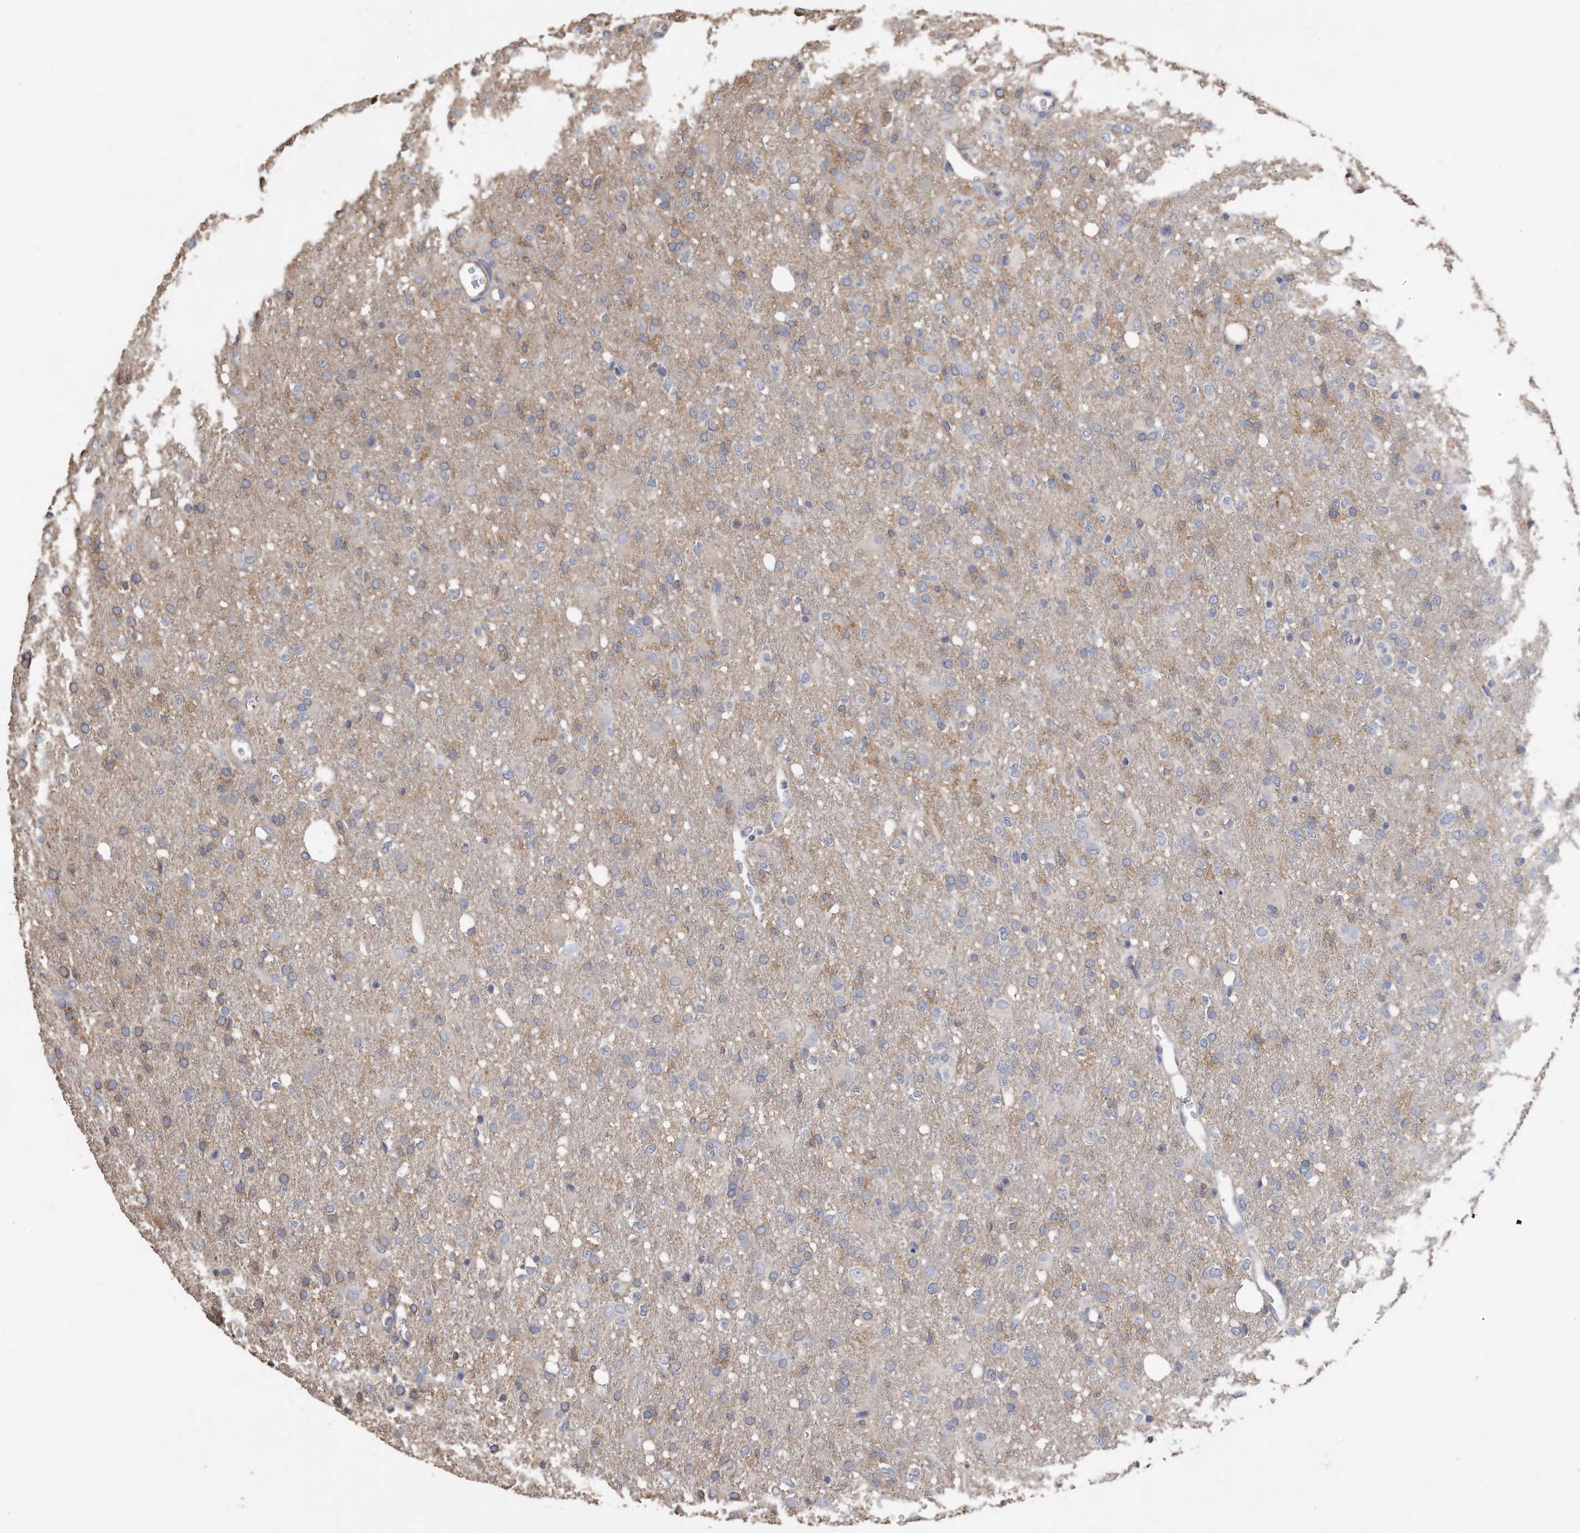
{"staining": {"intensity": "weak", "quantity": "25%-75%", "location": "cytoplasmic/membranous"}, "tissue": "glioma", "cell_type": "Tumor cells", "image_type": "cancer", "snomed": [{"axis": "morphology", "description": "Glioma, malignant, High grade"}, {"axis": "topography", "description": "Brain"}], "caption": "Glioma stained with a brown dye exhibits weak cytoplasmic/membranous positive positivity in approximately 25%-75% of tumor cells.", "gene": "CDCP1", "patient": {"sex": "female", "age": 57}}